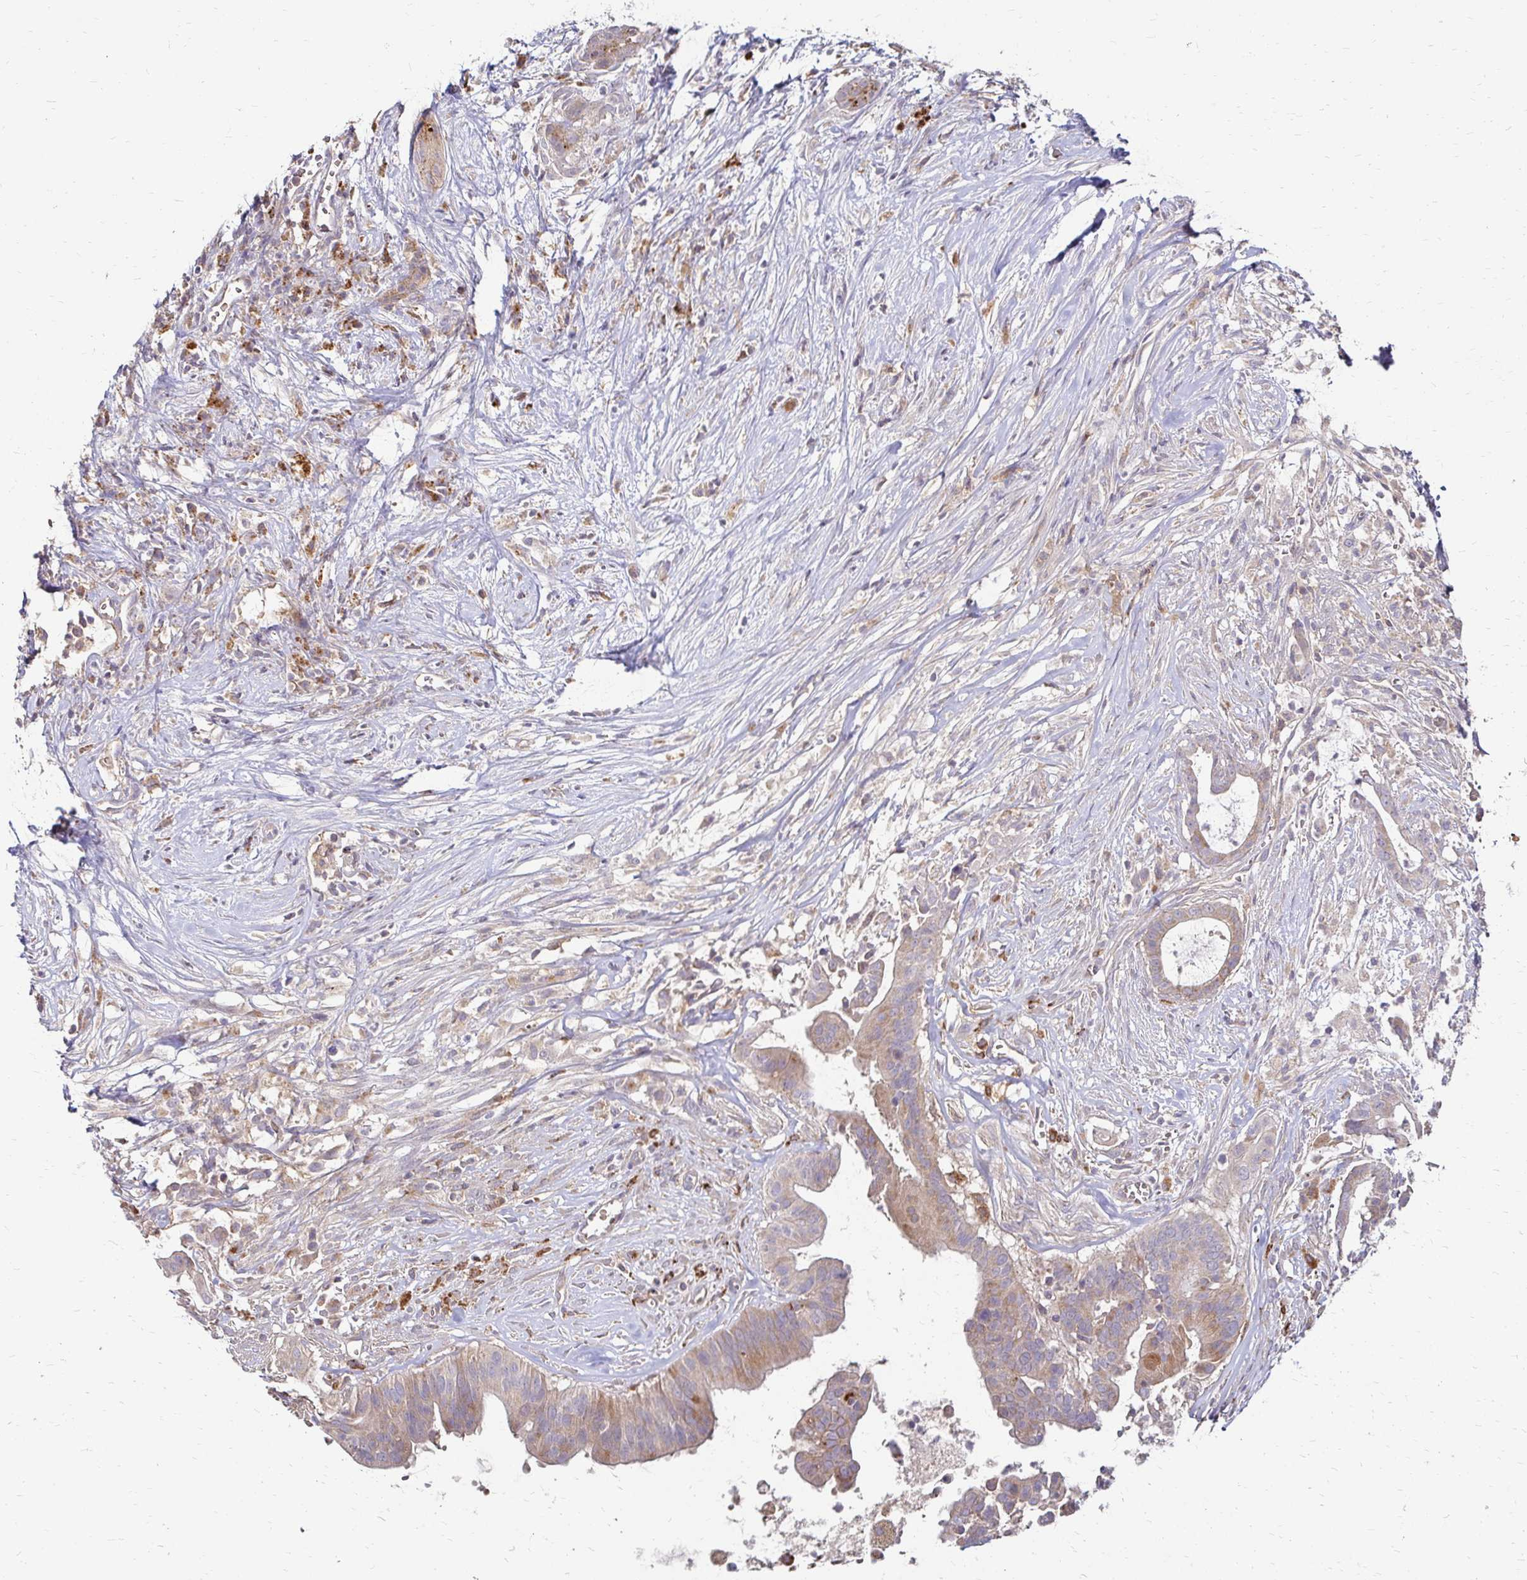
{"staining": {"intensity": "weak", "quantity": "25%-75%", "location": "cytoplasmic/membranous"}, "tissue": "pancreatic cancer", "cell_type": "Tumor cells", "image_type": "cancer", "snomed": [{"axis": "morphology", "description": "Adenocarcinoma, NOS"}, {"axis": "topography", "description": "Pancreas"}], "caption": "Protein expression analysis of human pancreatic adenocarcinoma reveals weak cytoplasmic/membranous staining in about 25%-75% of tumor cells.", "gene": "IDUA", "patient": {"sex": "male", "age": 61}}